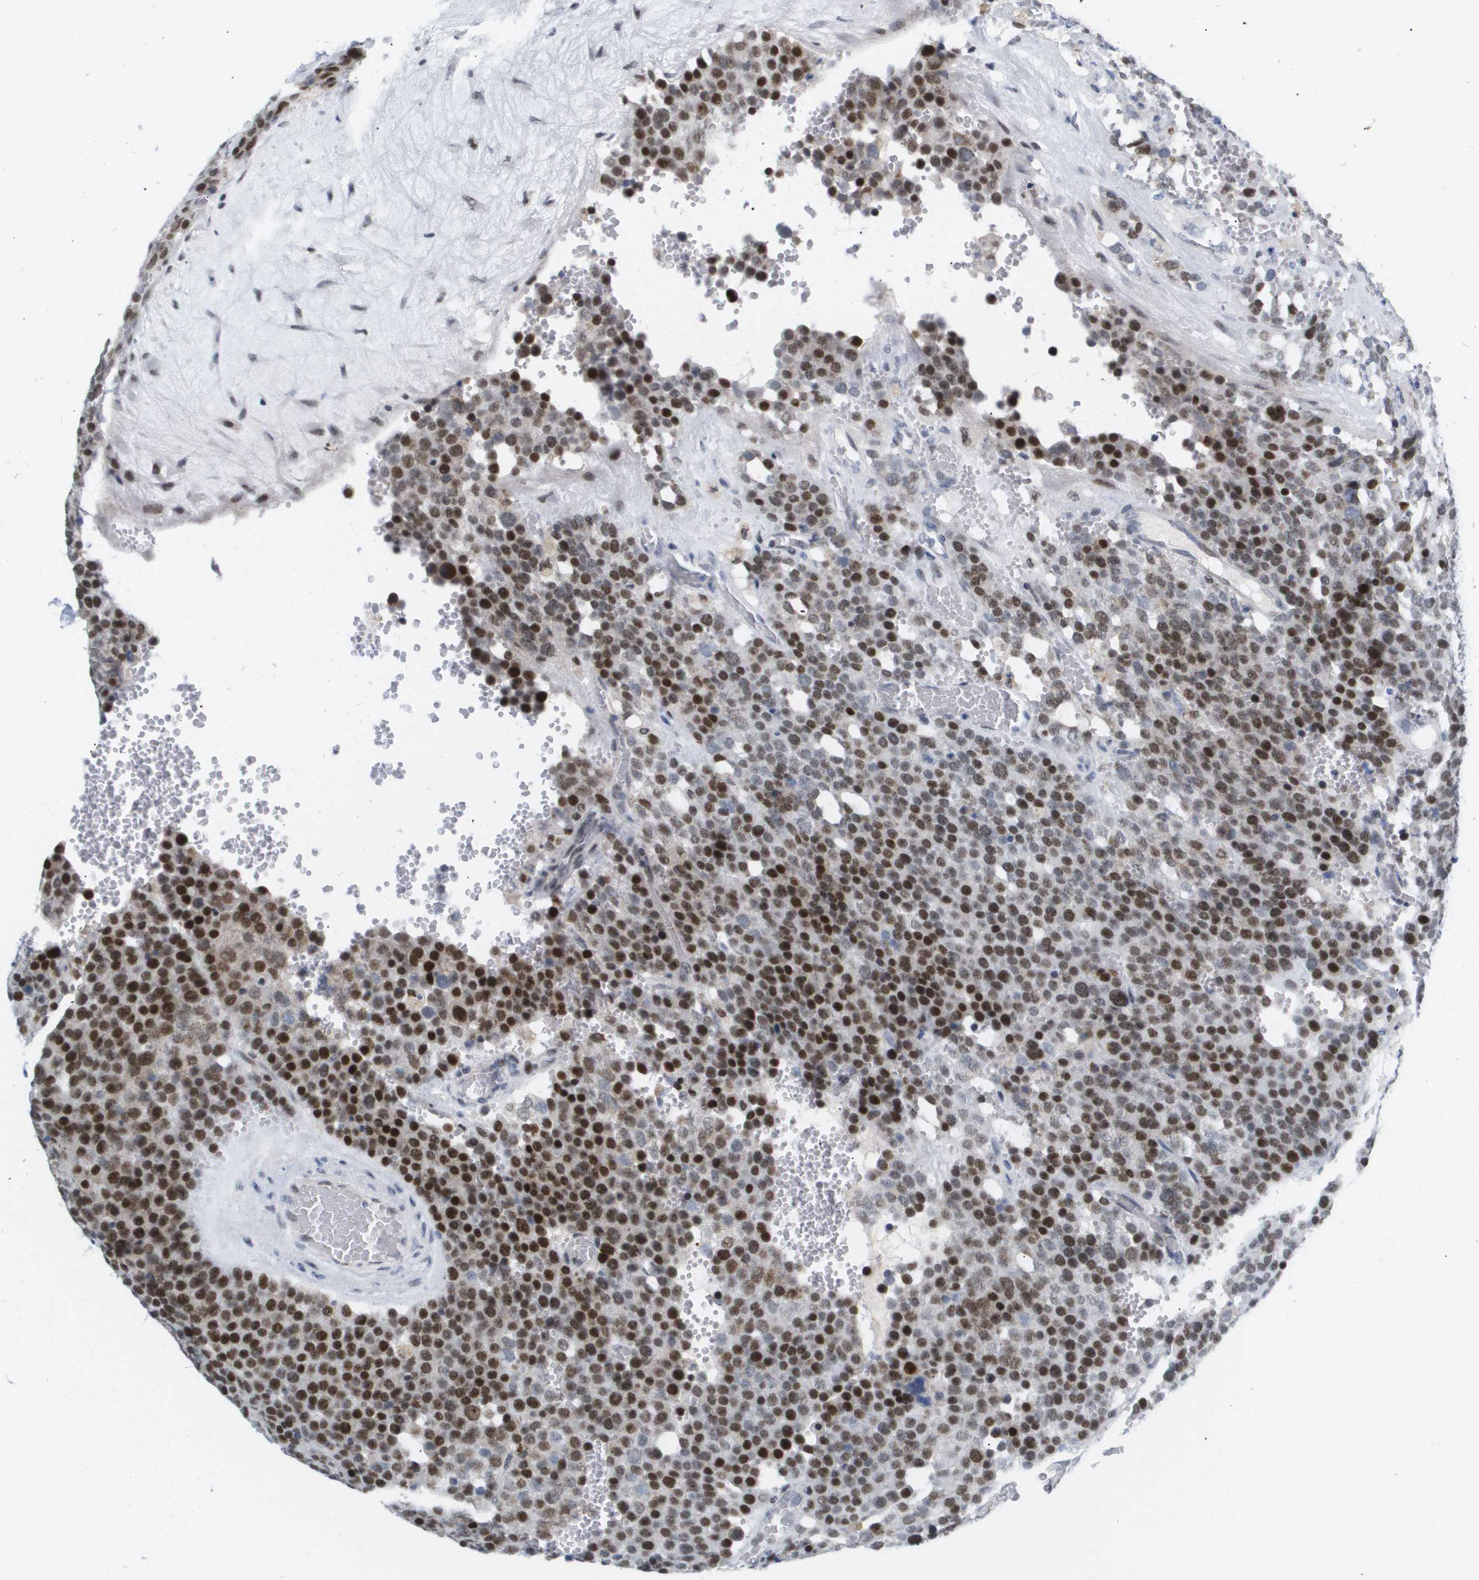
{"staining": {"intensity": "strong", "quantity": ">75%", "location": "nuclear"}, "tissue": "testis cancer", "cell_type": "Tumor cells", "image_type": "cancer", "snomed": [{"axis": "morphology", "description": "Seminoma, NOS"}, {"axis": "topography", "description": "Testis"}], "caption": "Testis cancer (seminoma) was stained to show a protein in brown. There is high levels of strong nuclear staining in approximately >75% of tumor cells. (Brightfield microscopy of DAB IHC at high magnification).", "gene": "PPARD", "patient": {"sex": "male", "age": 71}}